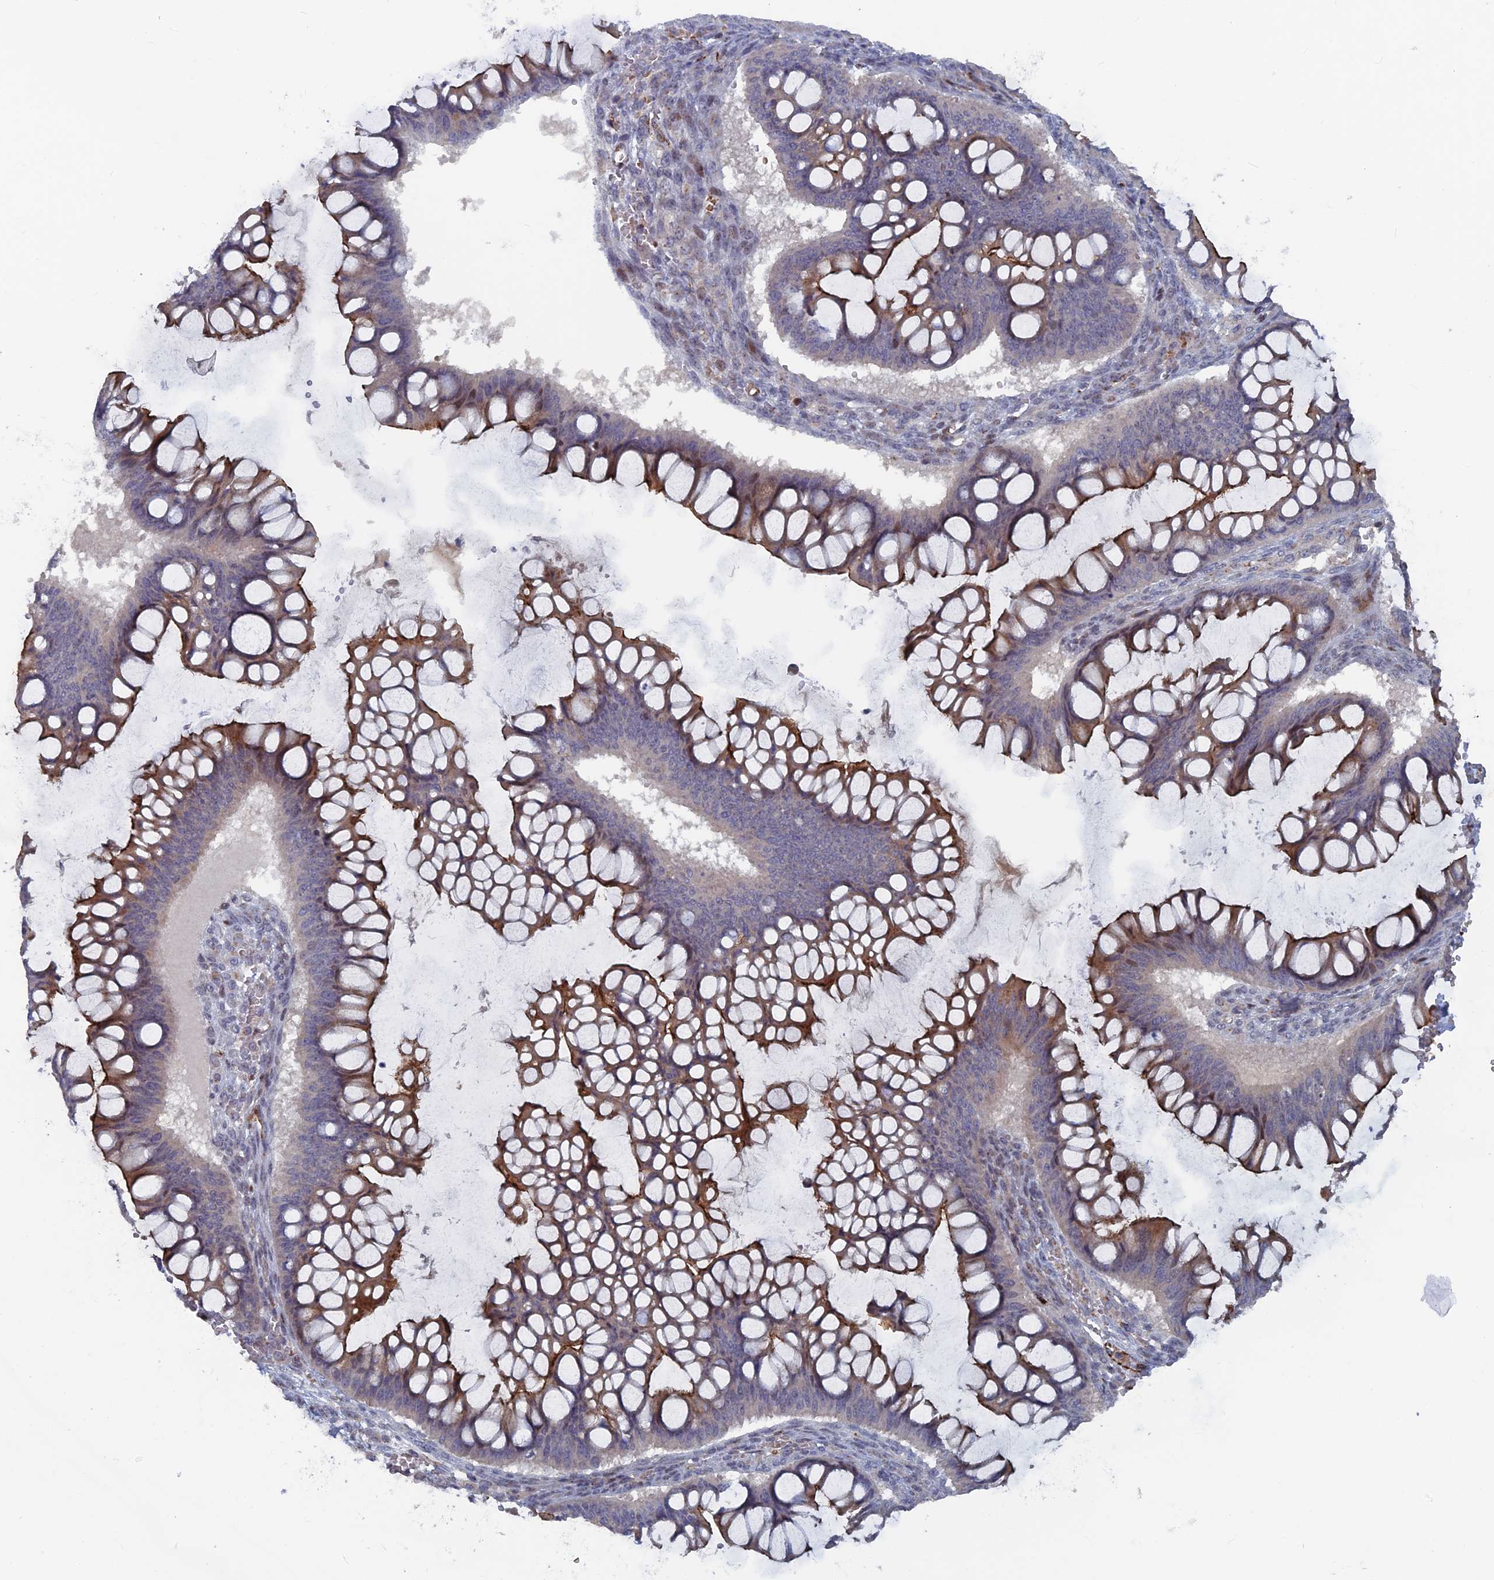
{"staining": {"intensity": "moderate", "quantity": "25%-75%", "location": "cytoplasmic/membranous"}, "tissue": "ovarian cancer", "cell_type": "Tumor cells", "image_type": "cancer", "snomed": [{"axis": "morphology", "description": "Cystadenocarcinoma, mucinous, NOS"}, {"axis": "topography", "description": "Ovary"}], "caption": "The histopathology image reveals a brown stain indicating the presence of a protein in the cytoplasmic/membranous of tumor cells in ovarian cancer.", "gene": "SH3D21", "patient": {"sex": "female", "age": 73}}